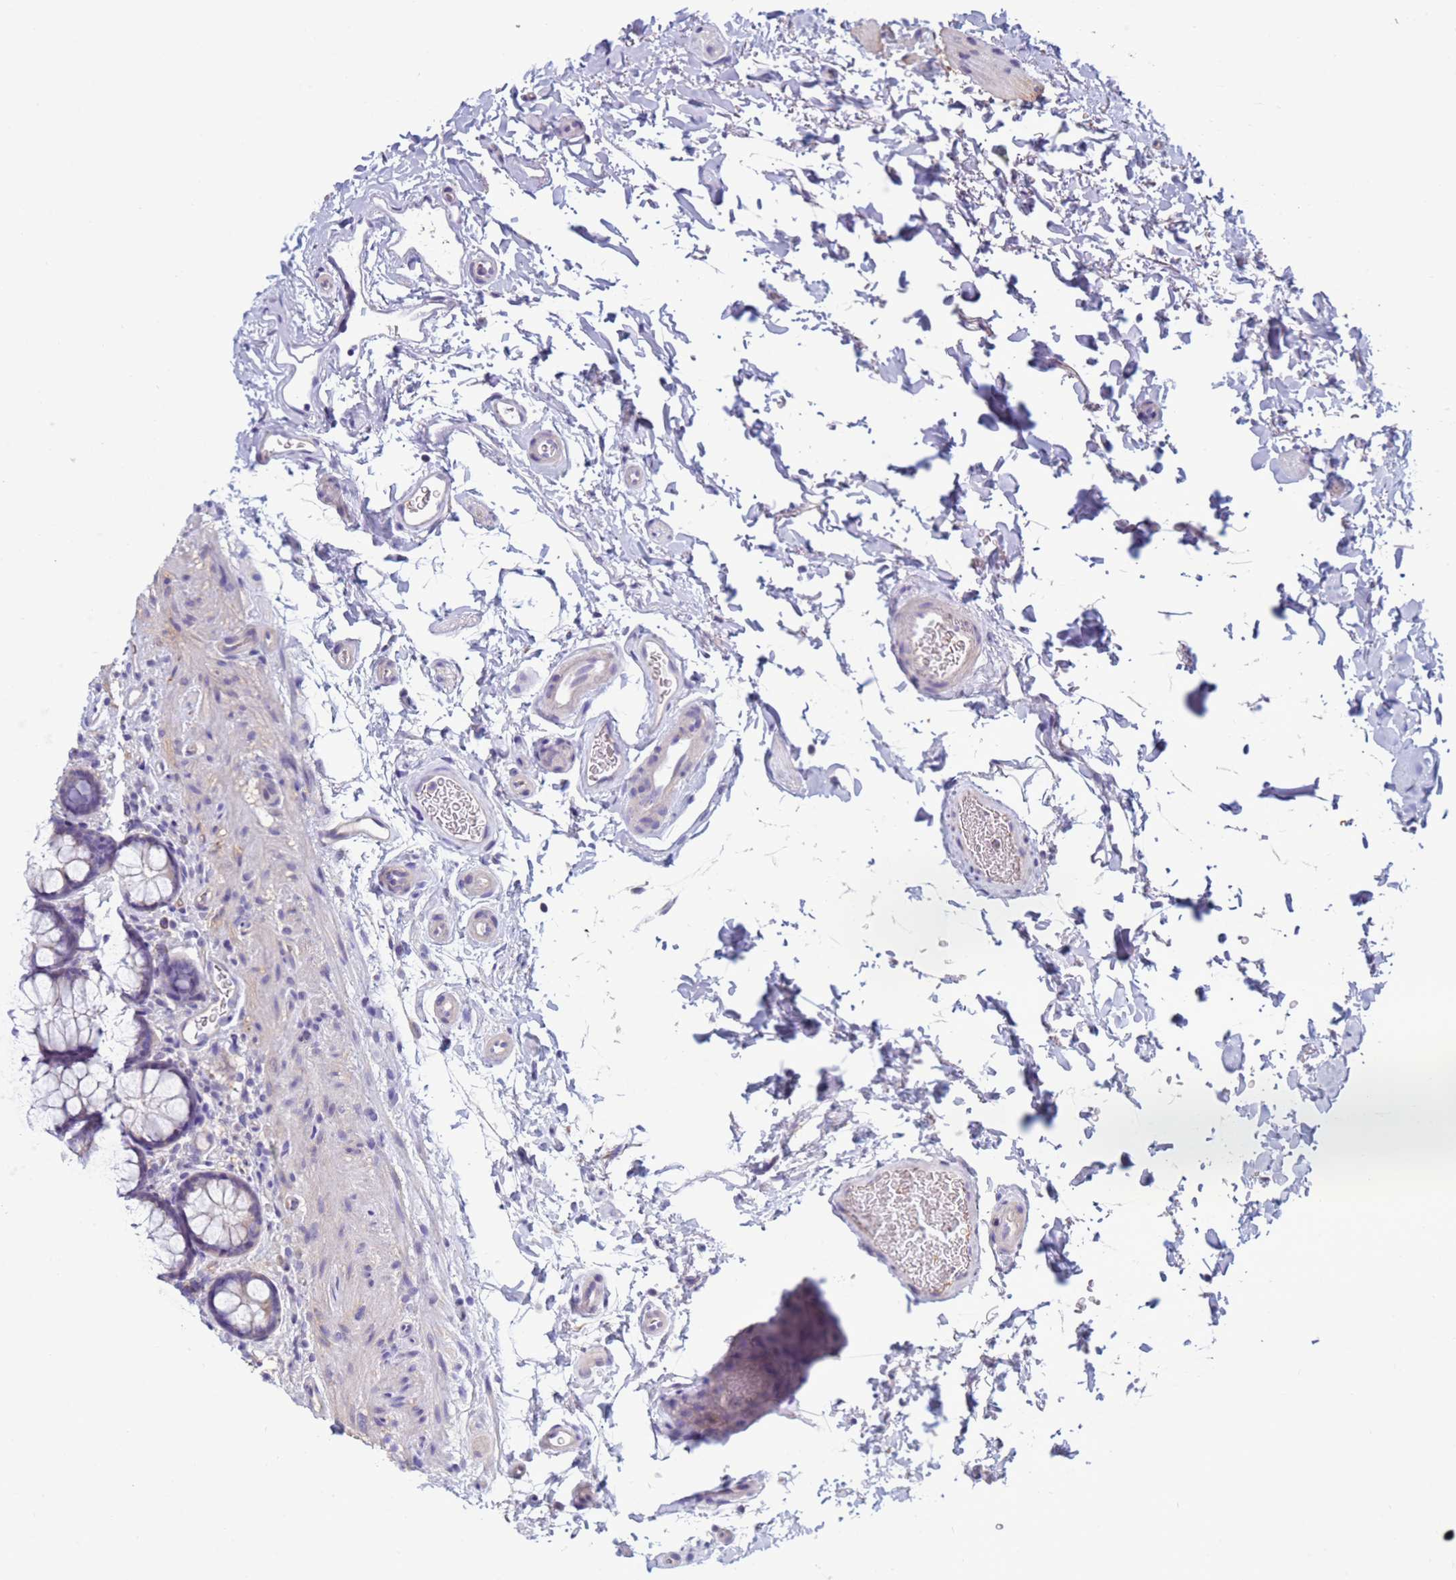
{"staining": {"intensity": "weak", "quantity": "<25%", "location": "cytoplasmic/membranous"}, "tissue": "colon", "cell_type": "Endothelial cells", "image_type": "normal", "snomed": [{"axis": "morphology", "description": "Normal tissue, NOS"}, {"axis": "topography", "description": "Colon"}], "caption": "This image is of normal colon stained with IHC to label a protein in brown with the nuclei are counter-stained blue. There is no staining in endothelial cells.", "gene": "TRPC6", "patient": {"sex": "female", "age": 82}}